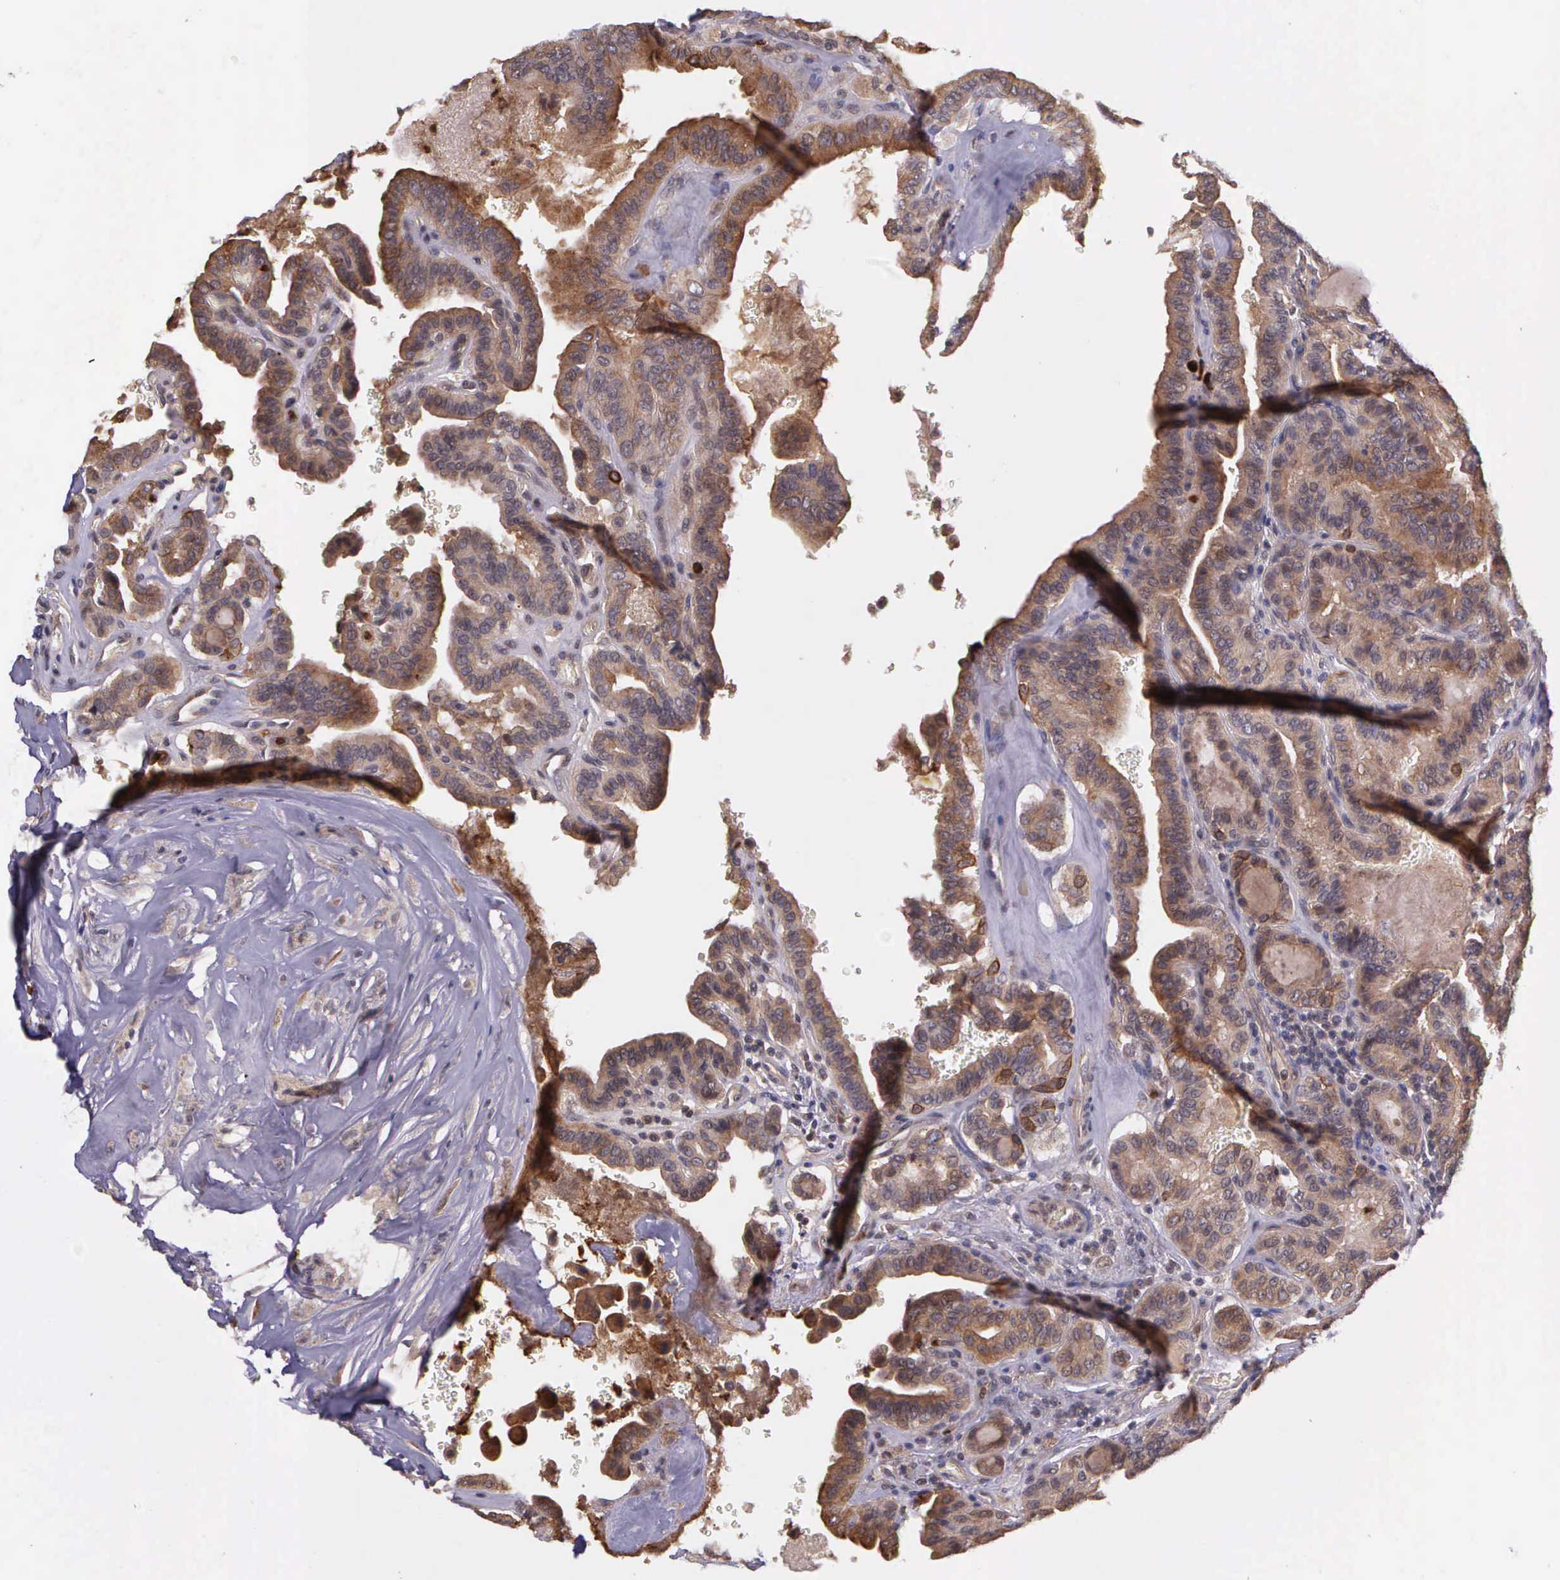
{"staining": {"intensity": "weak", "quantity": ">75%", "location": "cytoplasmic/membranous"}, "tissue": "thyroid cancer", "cell_type": "Tumor cells", "image_type": "cancer", "snomed": [{"axis": "morphology", "description": "Papillary adenocarcinoma, NOS"}, {"axis": "topography", "description": "Thyroid gland"}], "caption": "Papillary adenocarcinoma (thyroid) stained with a brown dye exhibits weak cytoplasmic/membranous positive staining in approximately >75% of tumor cells.", "gene": "PRICKLE3", "patient": {"sex": "male", "age": 87}}